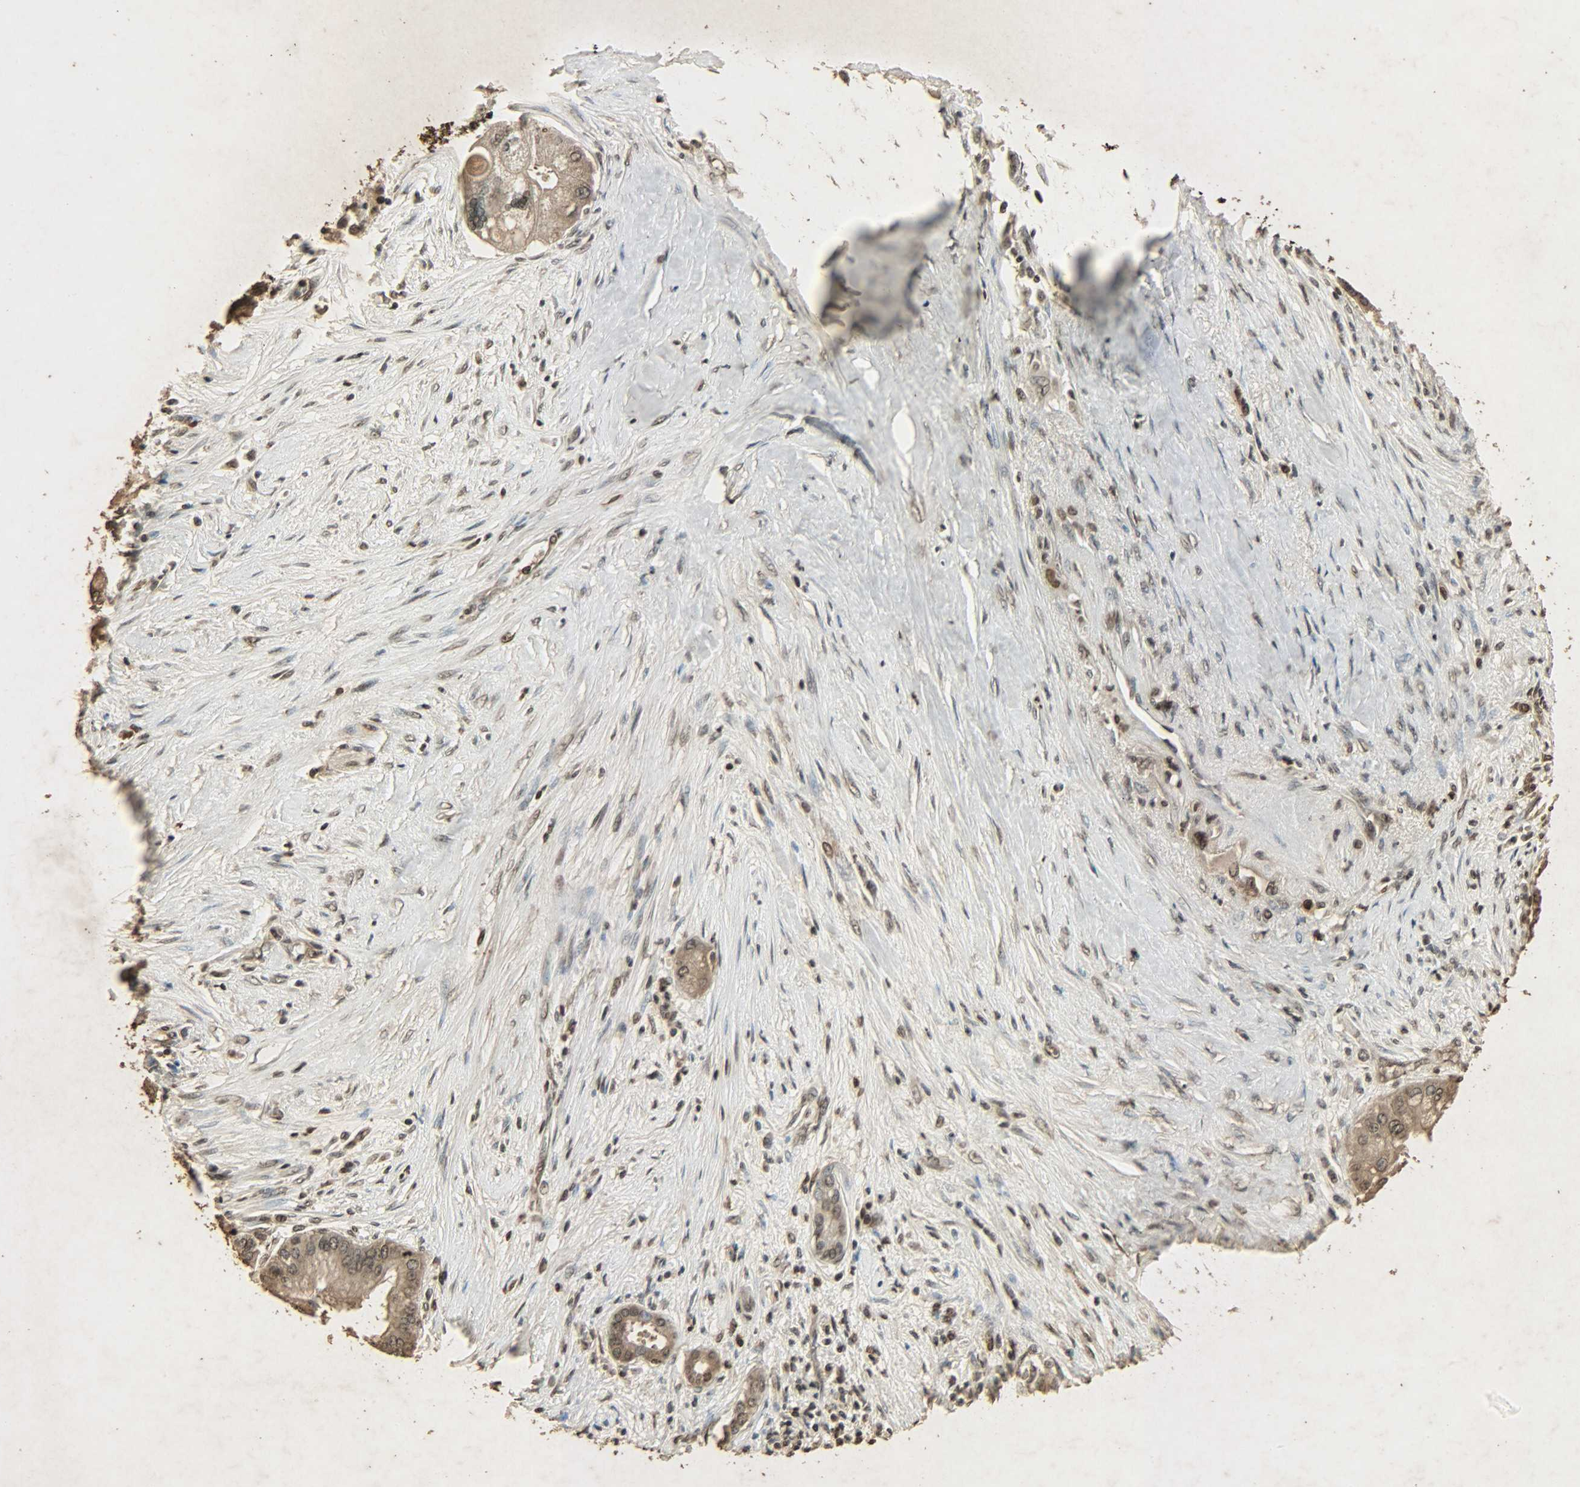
{"staining": {"intensity": "moderate", "quantity": ">75%", "location": "cytoplasmic/membranous,nuclear"}, "tissue": "pancreatic cancer", "cell_type": "Tumor cells", "image_type": "cancer", "snomed": [{"axis": "morphology", "description": "Adenocarcinoma, NOS"}, {"axis": "topography", "description": "Pancreas"}], "caption": "Pancreatic cancer stained for a protein displays moderate cytoplasmic/membranous and nuclear positivity in tumor cells. The staining was performed using DAB, with brown indicating positive protein expression. Nuclei are stained blue with hematoxylin.", "gene": "PPP3R1", "patient": {"sex": "male", "age": 59}}